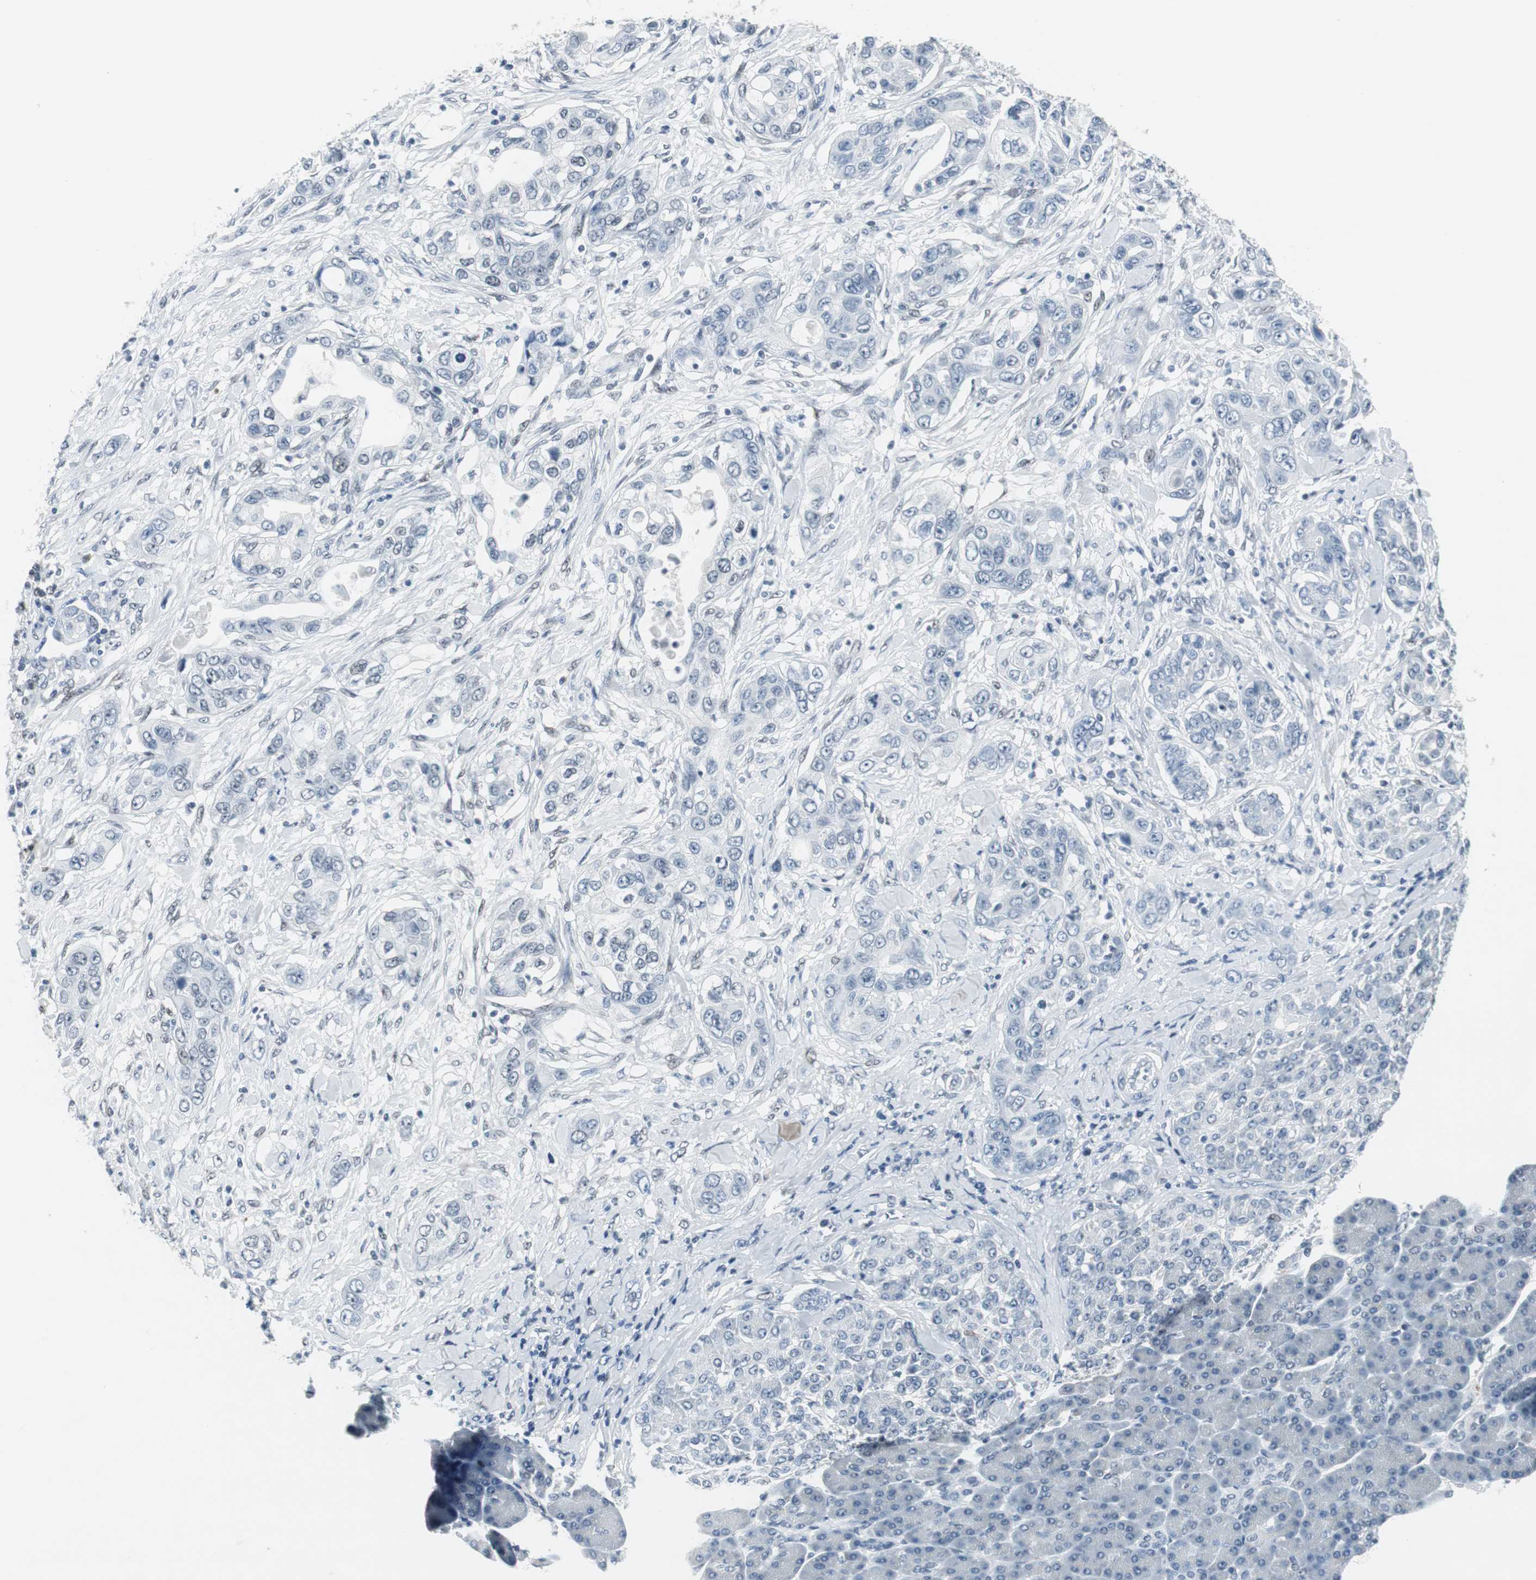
{"staining": {"intensity": "negative", "quantity": "none", "location": "none"}, "tissue": "pancreatic cancer", "cell_type": "Tumor cells", "image_type": "cancer", "snomed": [{"axis": "morphology", "description": "Adenocarcinoma, NOS"}, {"axis": "topography", "description": "Pancreas"}], "caption": "IHC image of neoplastic tissue: pancreatic adenocarcinoma stained with DAB exhibits no significant protein positivity in tumor cells.", "gene": "ELK1", "patient": {"sex": "female", "age": 70}}